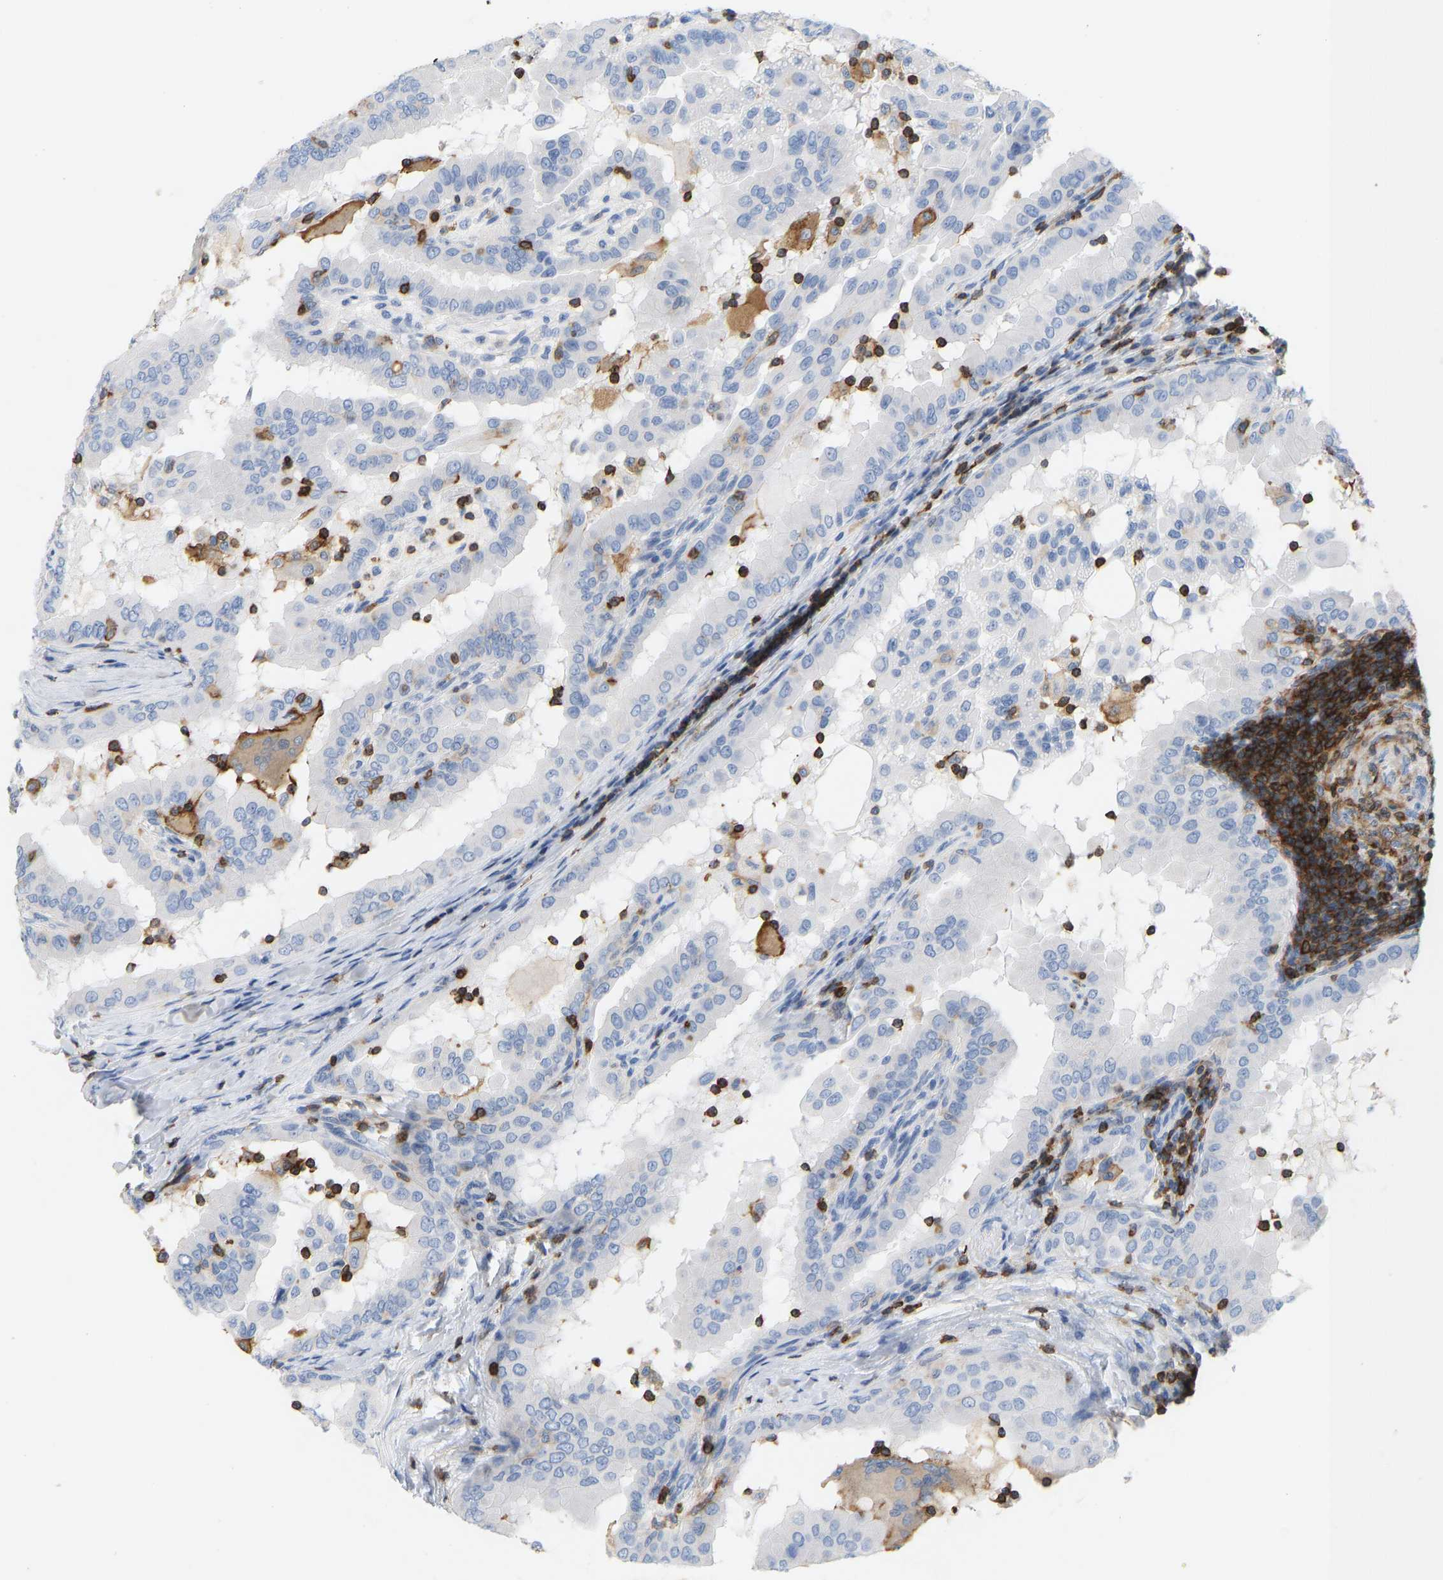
{"staining": {"intensity": "negative", "quantity": "none", "location": "none"}, "tissue": "thyroid cancer", "cell_type": "Tumor cells", "image_type": "cancer", "snomed": [{"axis": "morphology", "description": "Papillary adenocarcinoma, NOS"}, {"axis": "topography", "description": "Thyroid gland"}], "caption": "Immunohistochemistry (IHC) photomicrograph of papillary adenocarcinoma (thyroid) stained for a protein (brown), which displays no positivity in tumor cells.", "gene": "EVL", "patient": {"sex": "male", "age": 33}}